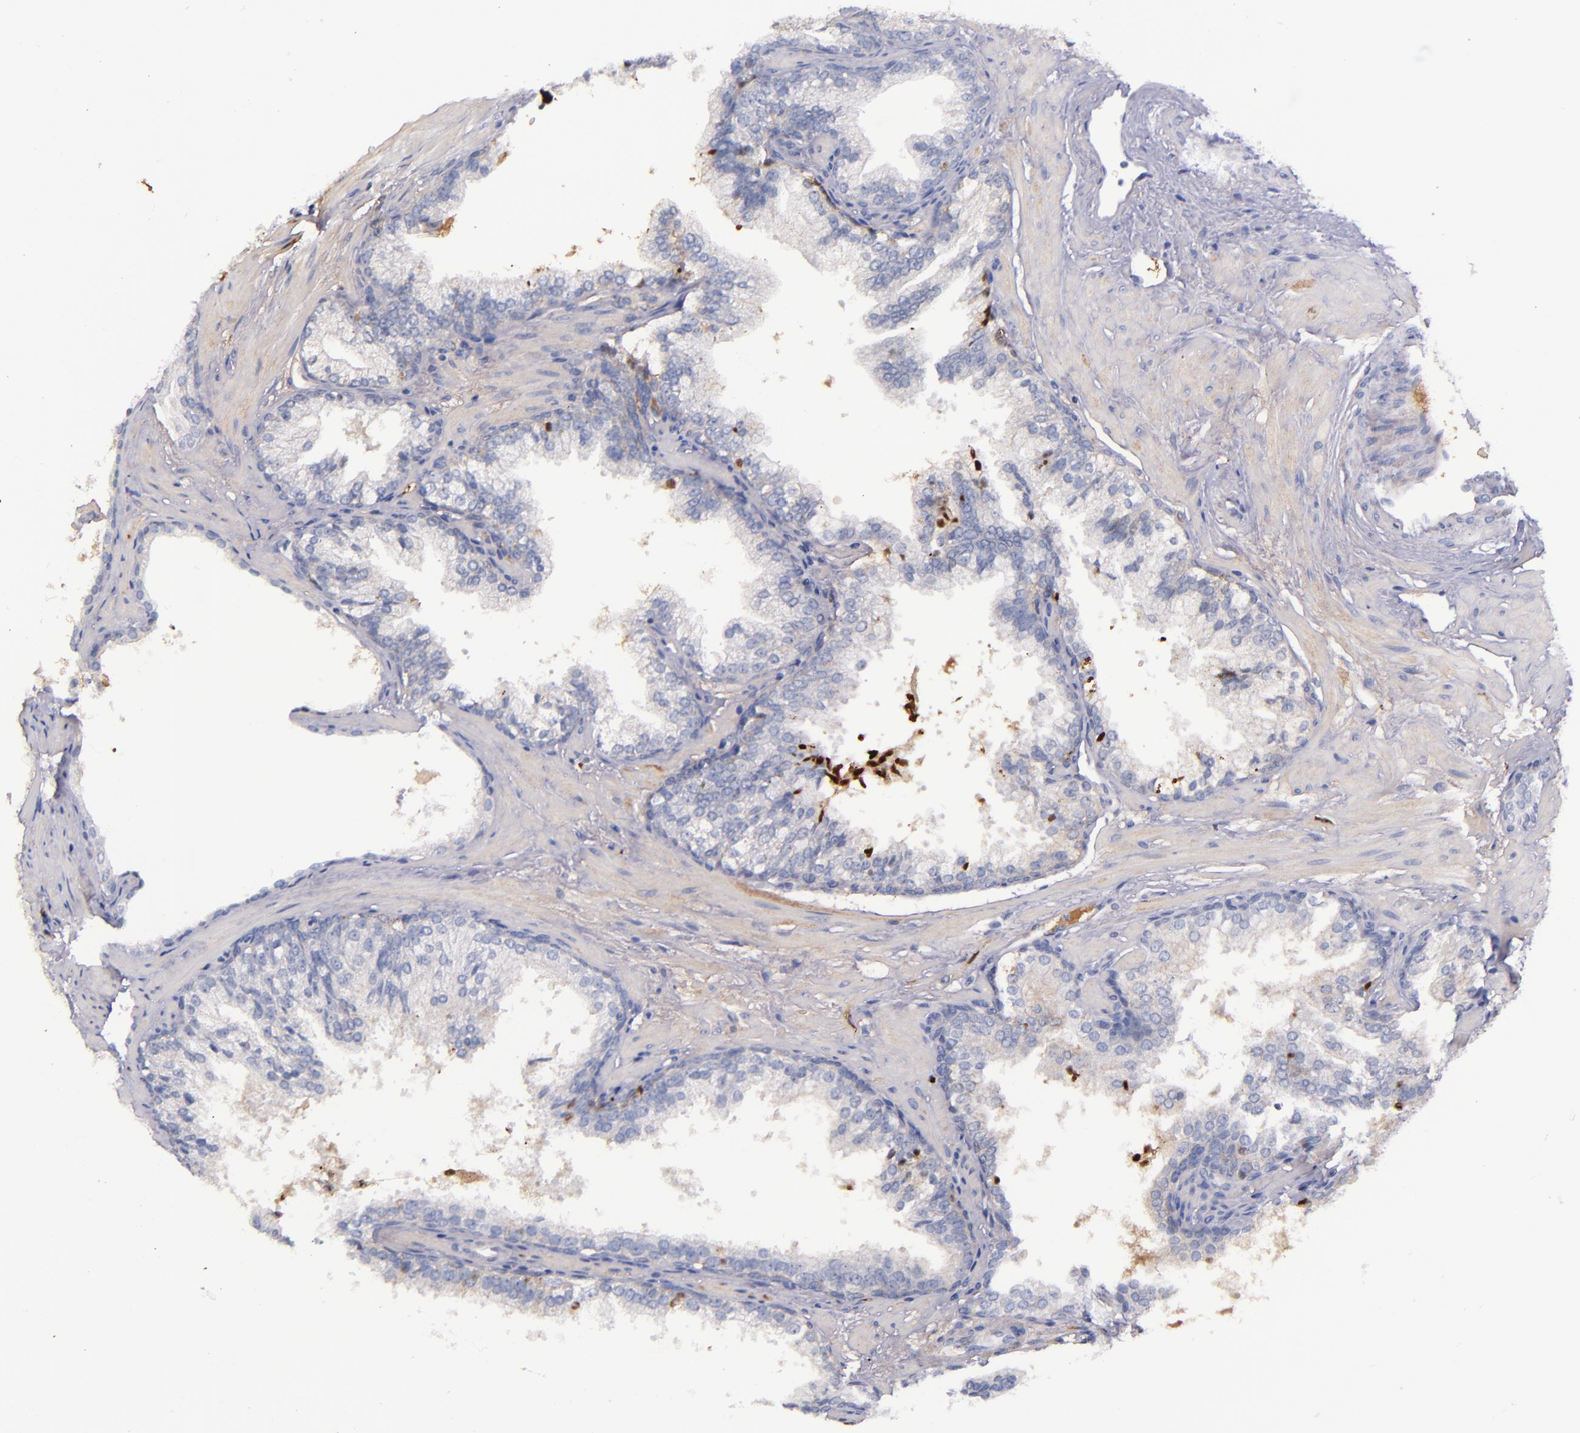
{"staining": {"intensity": "weak", "quantity": "<25%", "location": "cytoplasmic/membranous"}, "tissue": "prostate cancer", "cell_type": "Tumor cells", "image_type": "cancer", "snomed": [{"axis": "morphology", "description": "Adenocarcinoma, Low grade"}, {"axis": "topography", "description": "Prostate"}], "caption": "This is an immunohistochemistry photomicrograph of human low-grade adenocarcinoma (prostate). There is no staining in tumor cells.", "gene": "KNG1", "patient": {"sex": "male", "age": 69}}